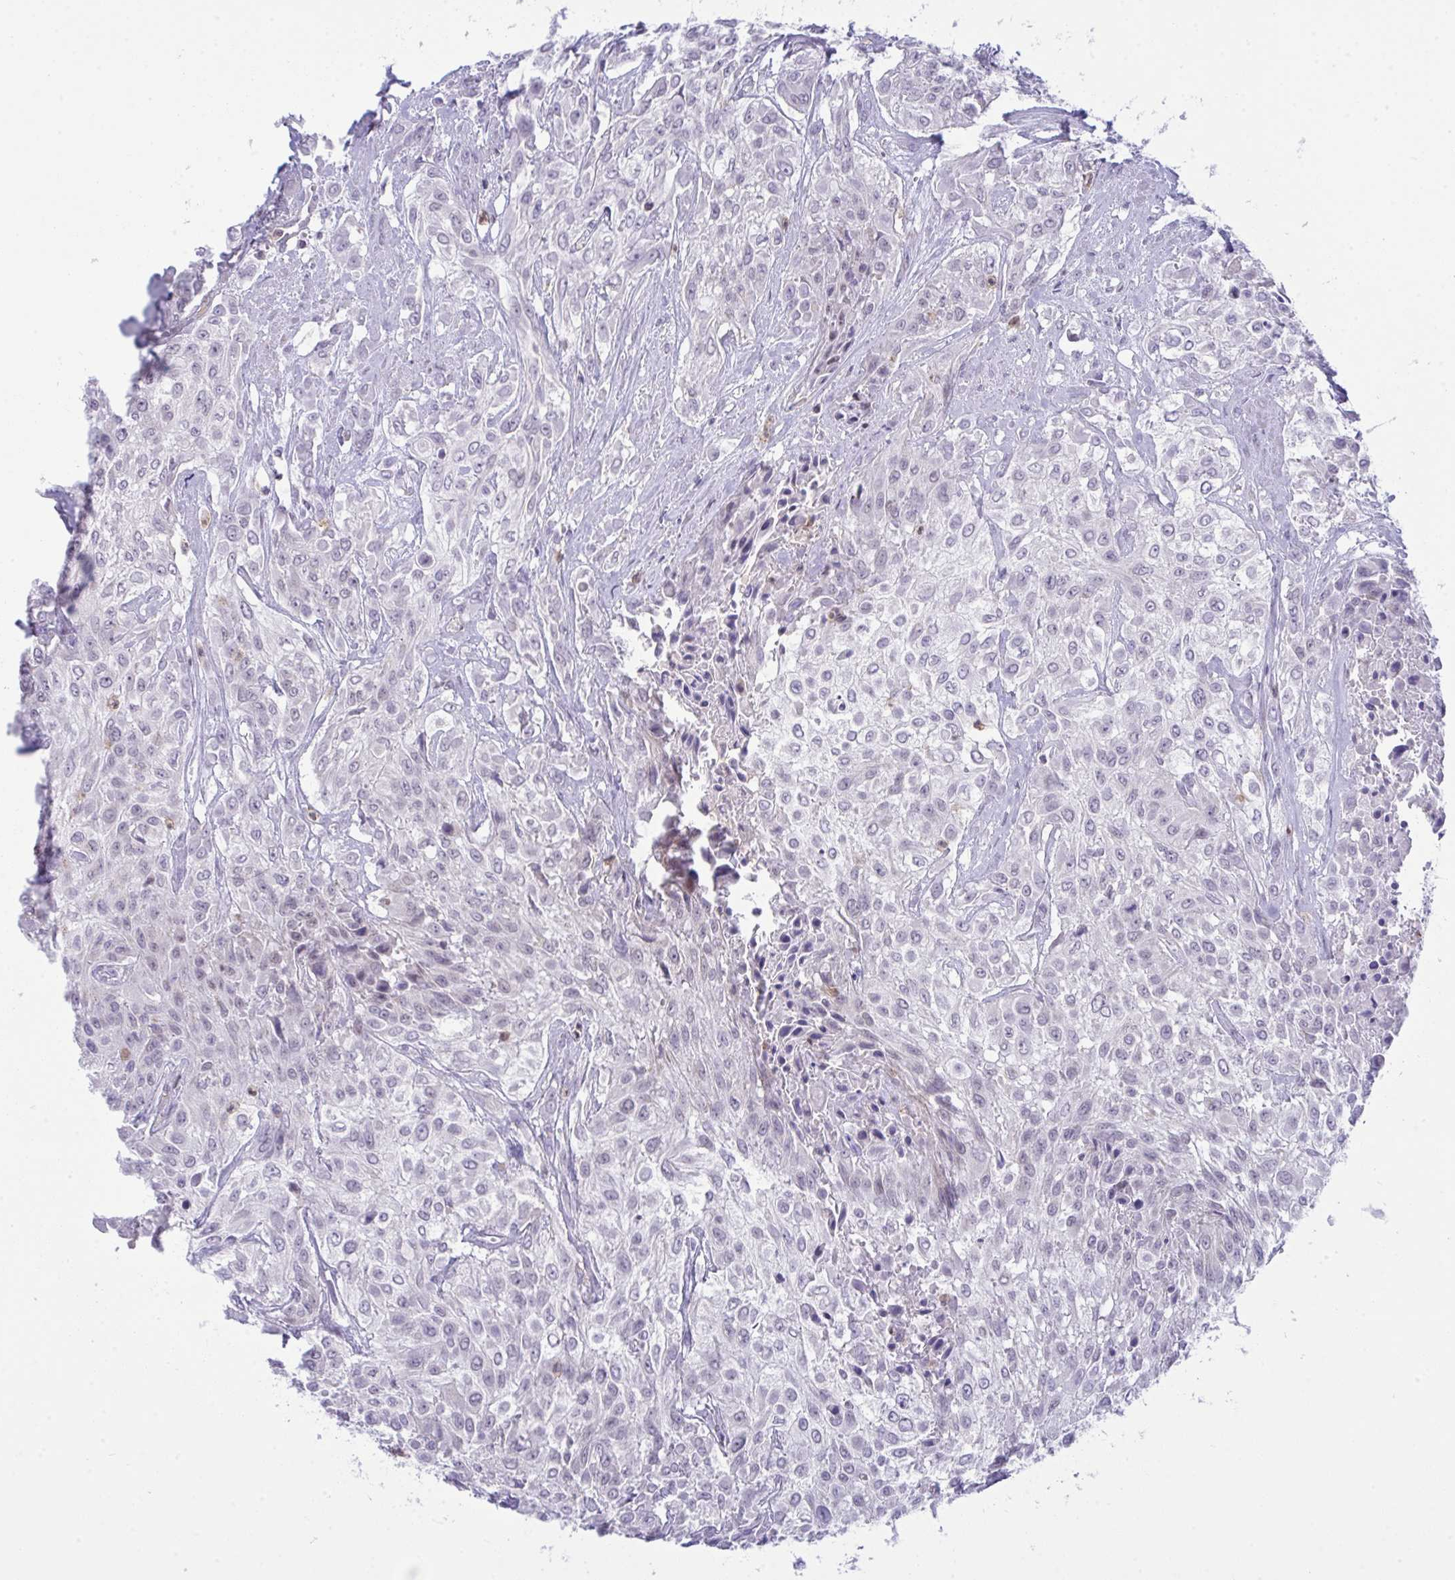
{"staining": {"intensity": "negative", "quantity": "none", "location": "none"}, "tissue": "urothelial cancer", "cell_type": "Tumor cells", "image_type": "cancer", "snomed": [{"axis": "morphology", "description": "Urothelial carcinoma, High grade"}, {"axis": "topography", "description": "Urinary bladder"}], "caption": "Immunohistochemistry micrograph of high-grade urothelial carcinoma stained for a protein (brown), which reveals no staining in tumor cells. Nuclei are stained in blue.", "gene": "PLA2G12B", "patient": {"sex": "male", "age": 57}}